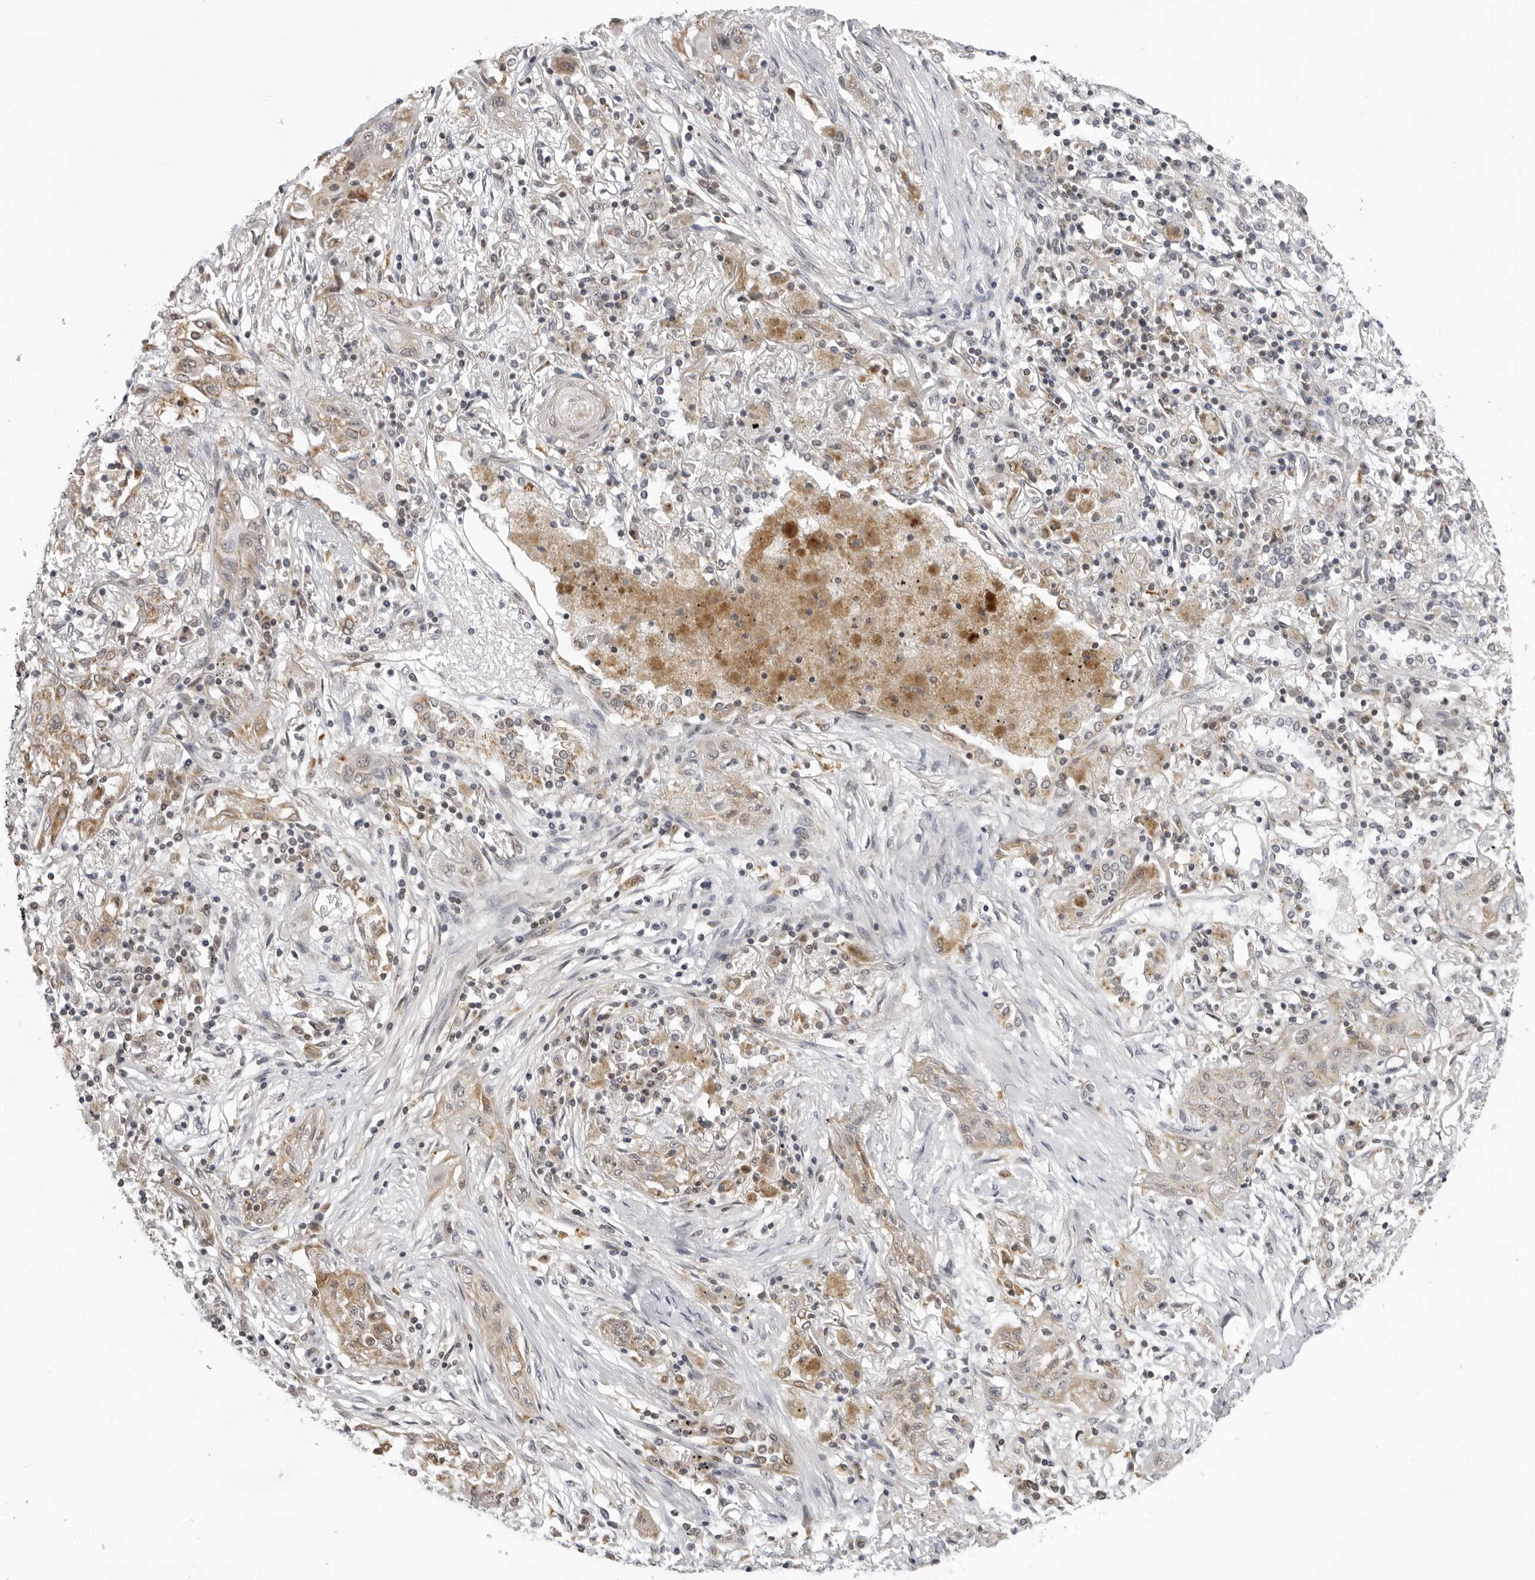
{"staining": {"intensity": "weak", "quantity": "<25%", "location": "cytoplasmic/membranous"}, "tissue": "lung cancer", "cell_type": "Tumor cells", "image_type": "cancer", "snomed": [{"axis": "morphology", "description": "Squamous cell carcinoma, NOS"}, {"axis": "topography", "description": "Lung"}], "caption": "DAB (3,3'-diaminobenzidine) immunohistochemical staining of human squamous cell carcinoma (lung) displays no significant staining in tumor cells.", "gene": "MRPS15", "patient": {"sex": "female", "age": 47}}